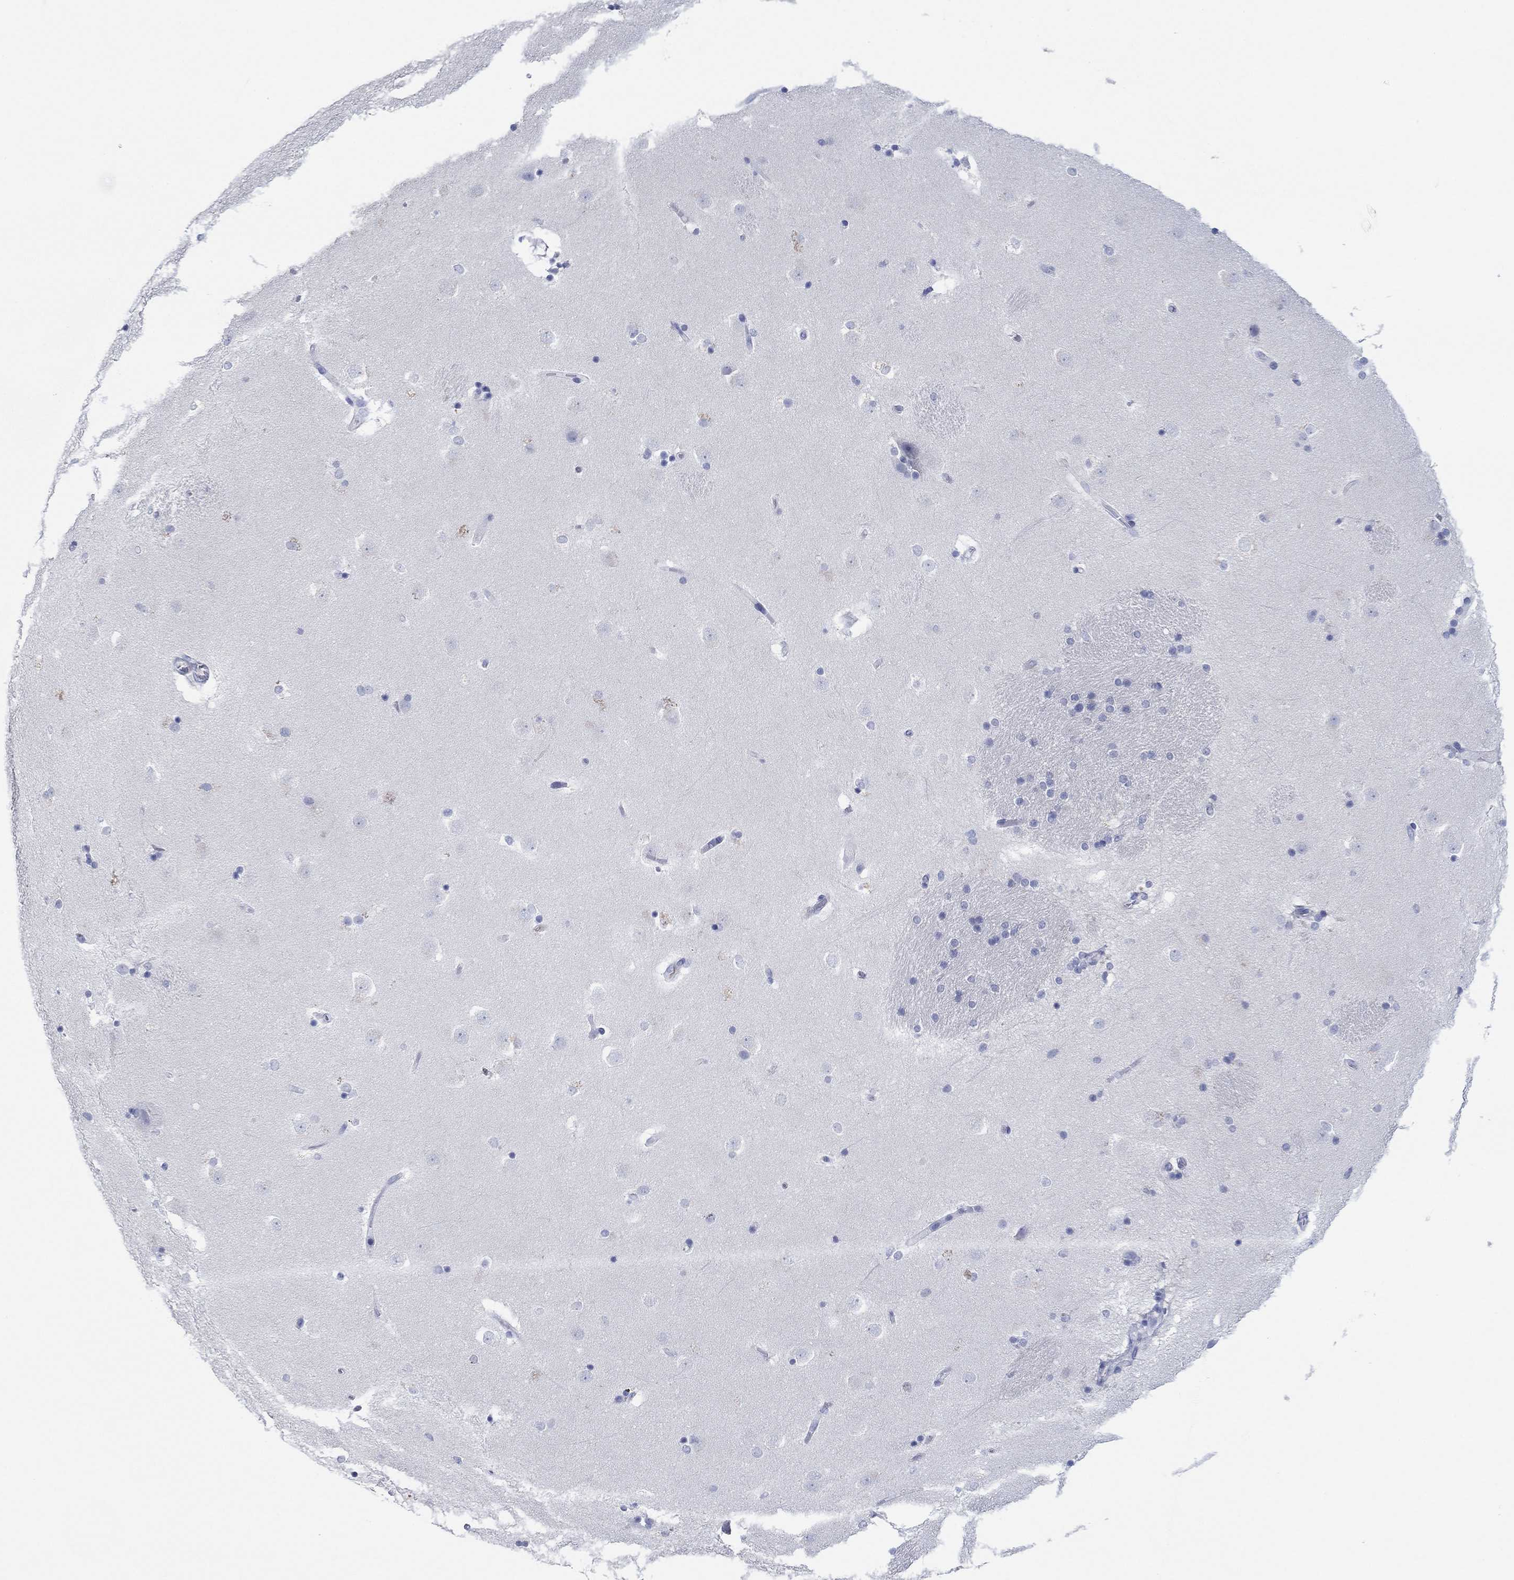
{"staining": {"intensity": "negative", "quantity": "none", "location": "none"}, "tissue": "caudate", "cell_type": "Glial cells", "image_type": "normal", "snomed": [{"axis": "morphology", "description": "Normal tissue, NOS"}, {"axis": "topography", "description": "Lateral ventricle wall"}], "caption": "High power microscopy photomicrograph of an immunohistochemistry (IHC) photomicrograph of normal caudate, revealing no significant staining in glial cells. (Brightfield microscopy of DAB immunohistochemistry (IHC) at high magnification).", "gene": "POU5F1", "patient": {"sex": "male", "age": 51}}